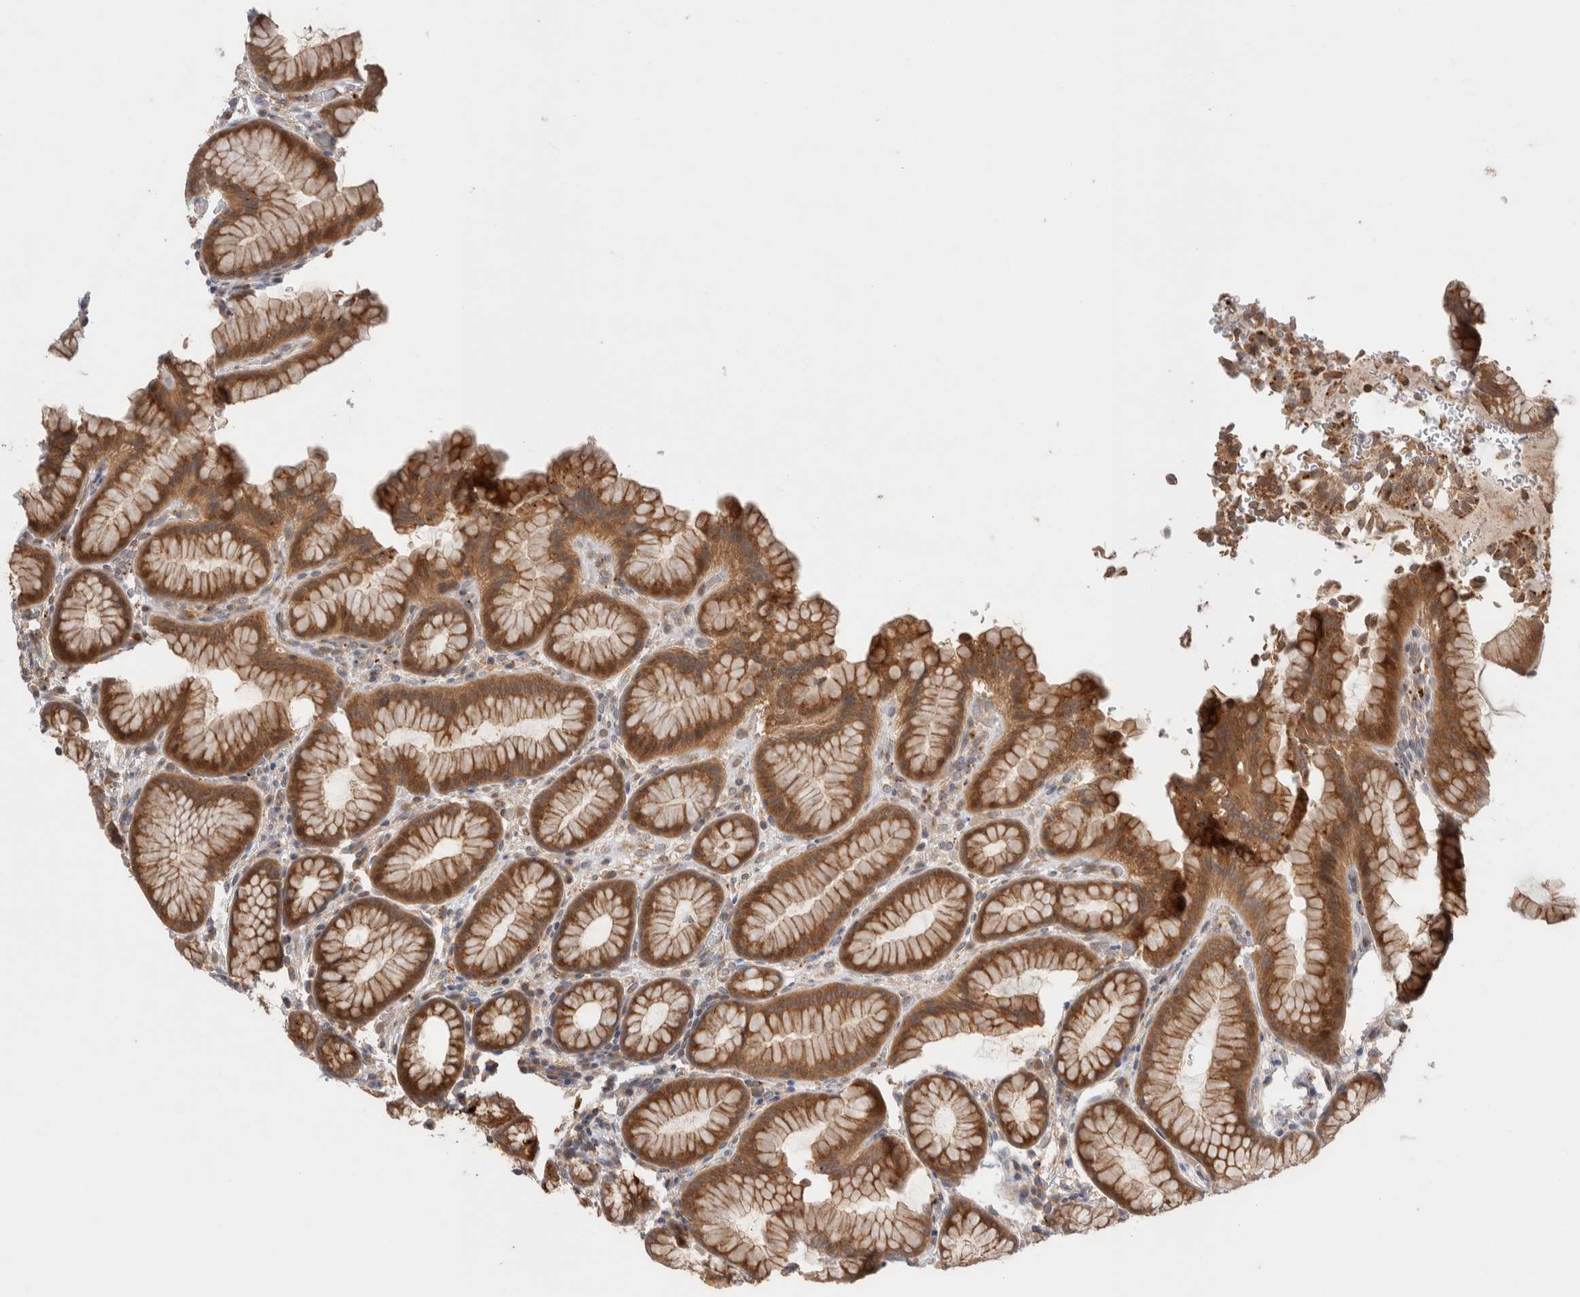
{"staining": {"intensity": "strong", "quantity": "25%-75%", "location": "cytoplasmic/membranous"}, "tissue": "stomach", "cell_type": "Glandular cells", "image_type": "normal", "snomed": [{"axis": "morphology", "description": "Normal tissue, NOS"}, {"axis": "topography", "description": "Stomach"}], "caption": "Immunohistochemistry (IHC) image of normal stomach stained for a protein (brown), which demonstrates high levels of strong cytoplasmic/membranous staining in about 25%-75% of glandular cells.", "gene": "VPS28", "patient": {"sex": "male", "age": 42}}